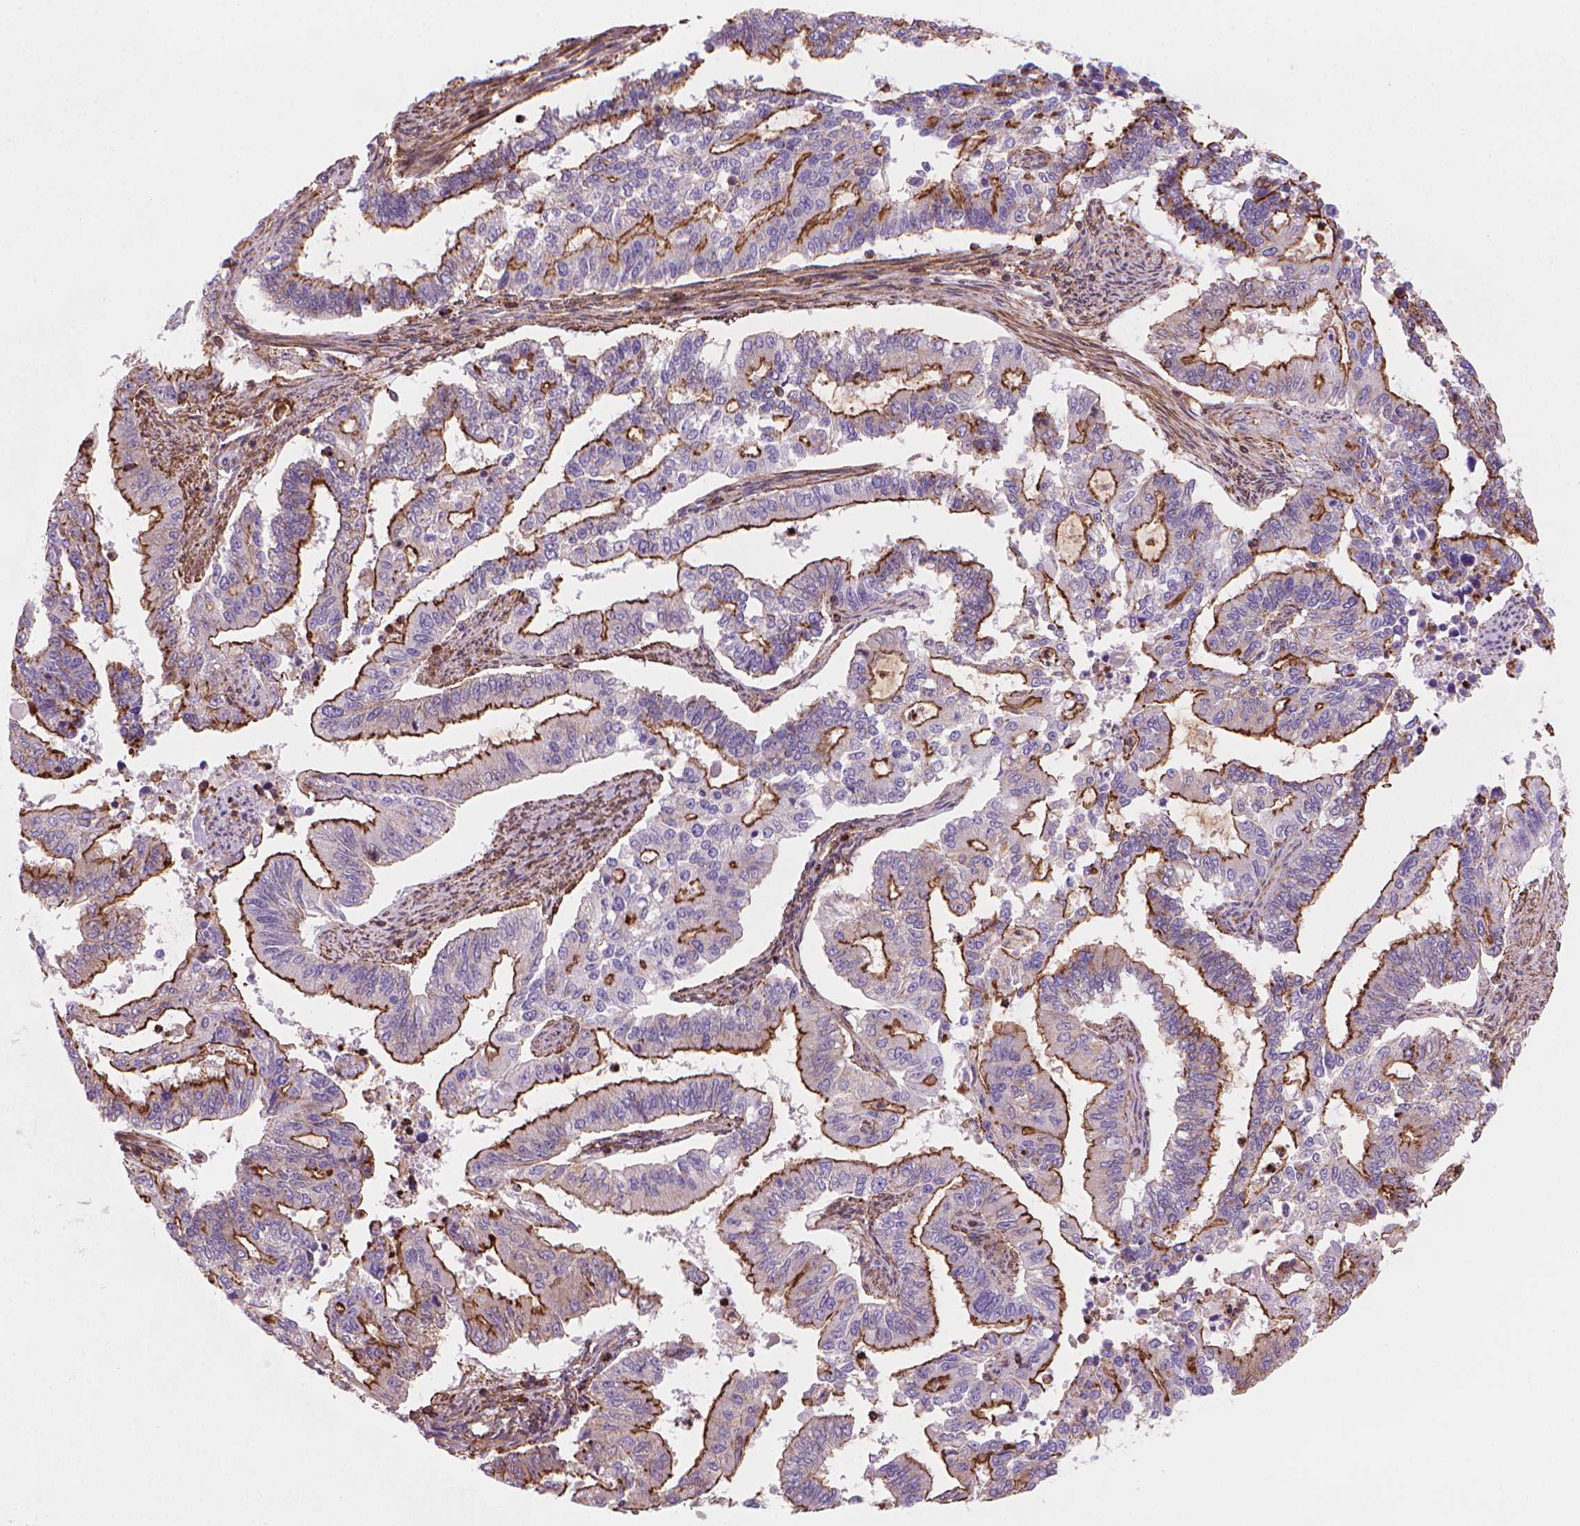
{"staining": {"intensity": "strong", "quantity": "25%-75%", "location": "cytoplasmic/membranous"}, "tissue": "endometrial cancer", "cell_type": "Tumor cells", "image_type": "cancer", "snomed": [{"axis": "morphology", "description": "Adenocarcinoma, NOS"}, {"axis": "topography", "description": "Uterus"}], "caption": "This histopathology image exhibits adenocarcinoma (endometrial) stained with immunohistochemistry (IHC) to label a protein in brown. The cytoplasmic/membranous of tumor cells show strong positivity for the protein. Nuclei are counter-stained blue.", "gene": "PATJ", "patient": {"sex": "female", "age": 59}}